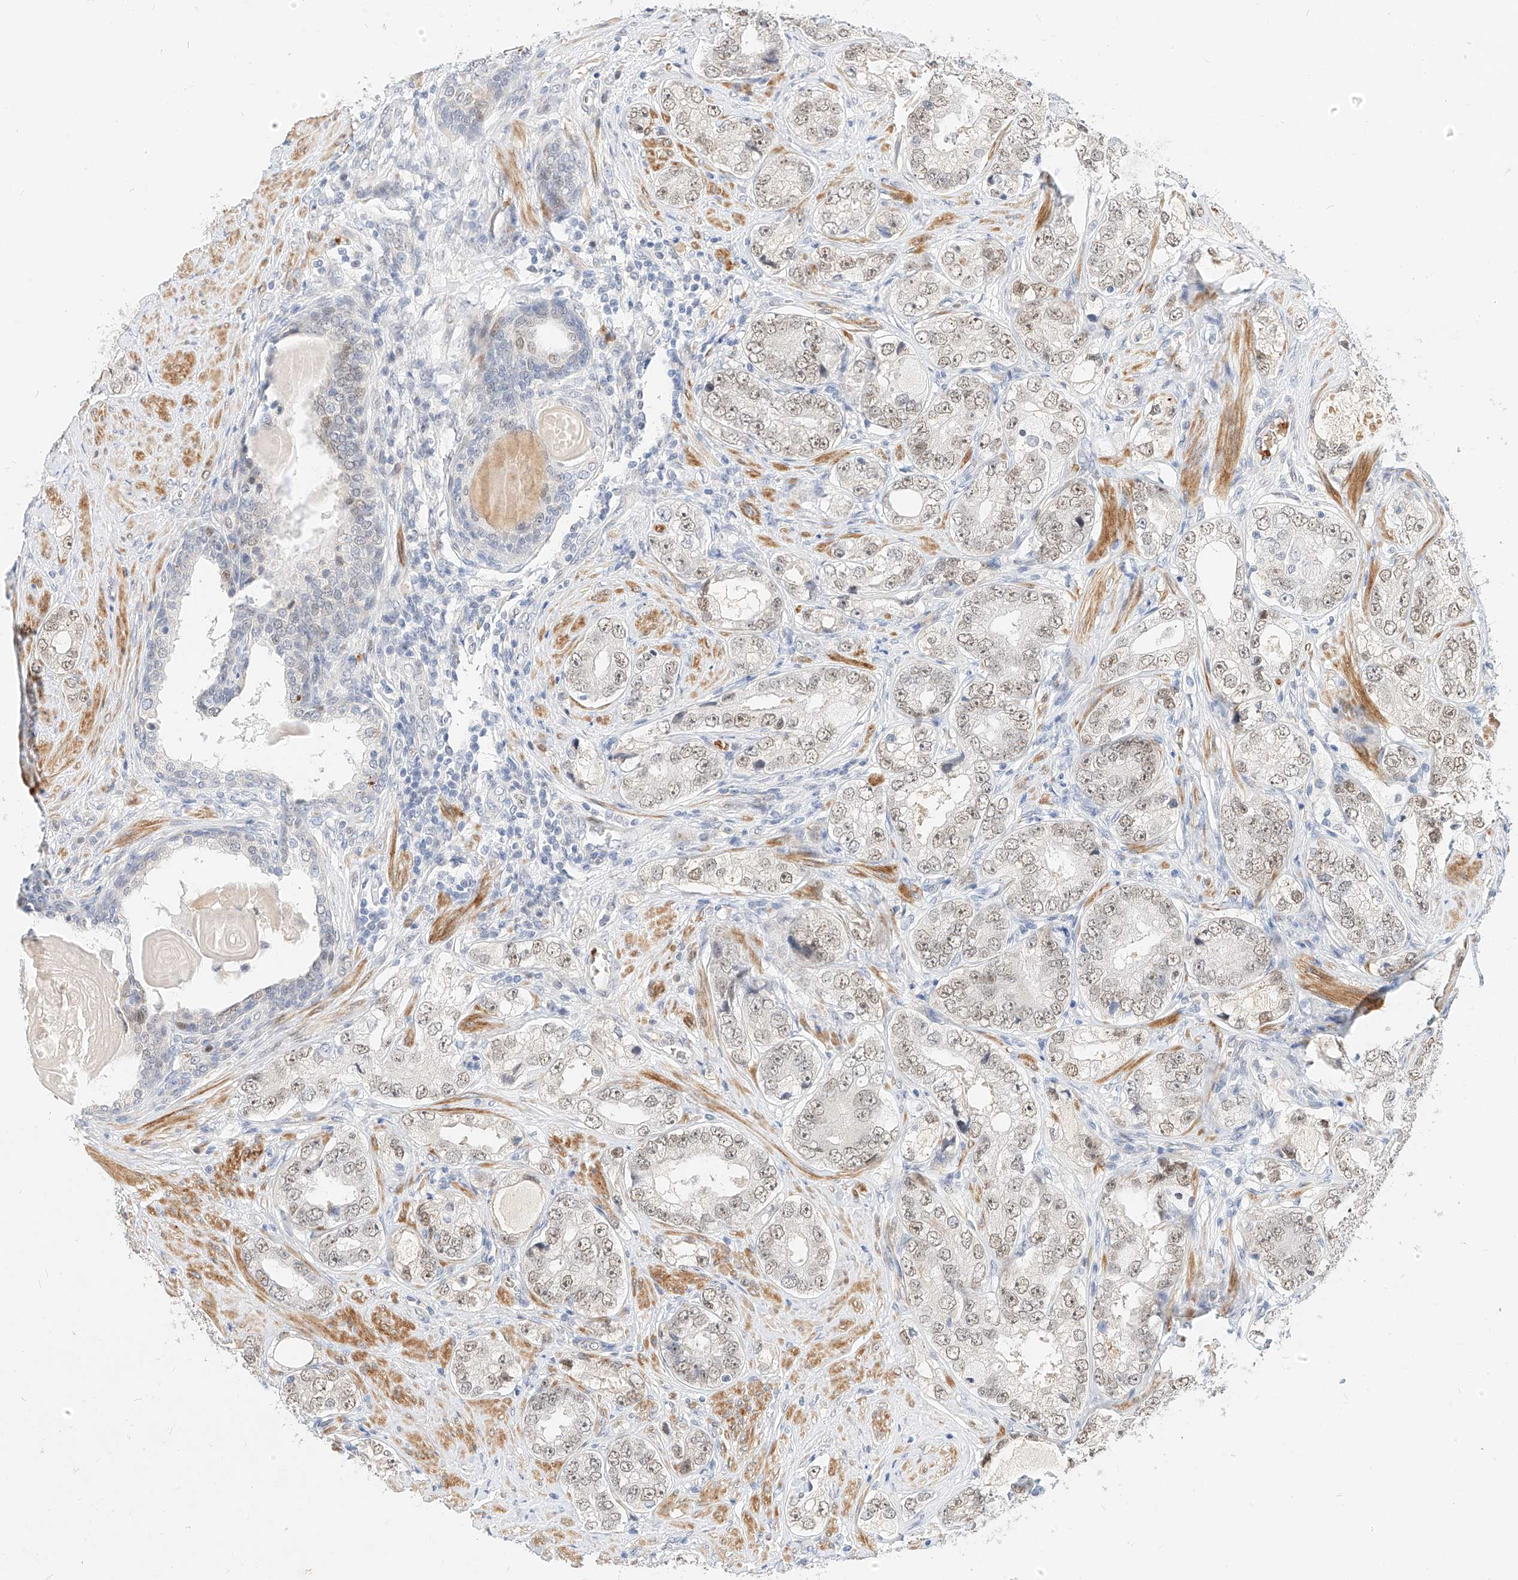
{"staining": {"intensity": "moderate", "quantity": ">75%", "location": "nuclear"}, "tissue": "prostate cancer", "cell_type": "Tumor cells", "image_type": "cancer", "snomed": [{"axis": "morphology", "description": "Adenocarcinoma, High grade"}, {"axis": "topography", "description": "Prostate"}], "caption": "IHC histopathology image of neoplastic tissue: human prostate high-grade adenocarcinoma stained using immunohistochemistry (IHC) demonstrates medium levels of moderate protein expression localized specifically in the nuclear of tumor cells, appearing as a nuclear brown color.", "gene": "CBX8", "patient": {"sex": "male", "age": 56}}